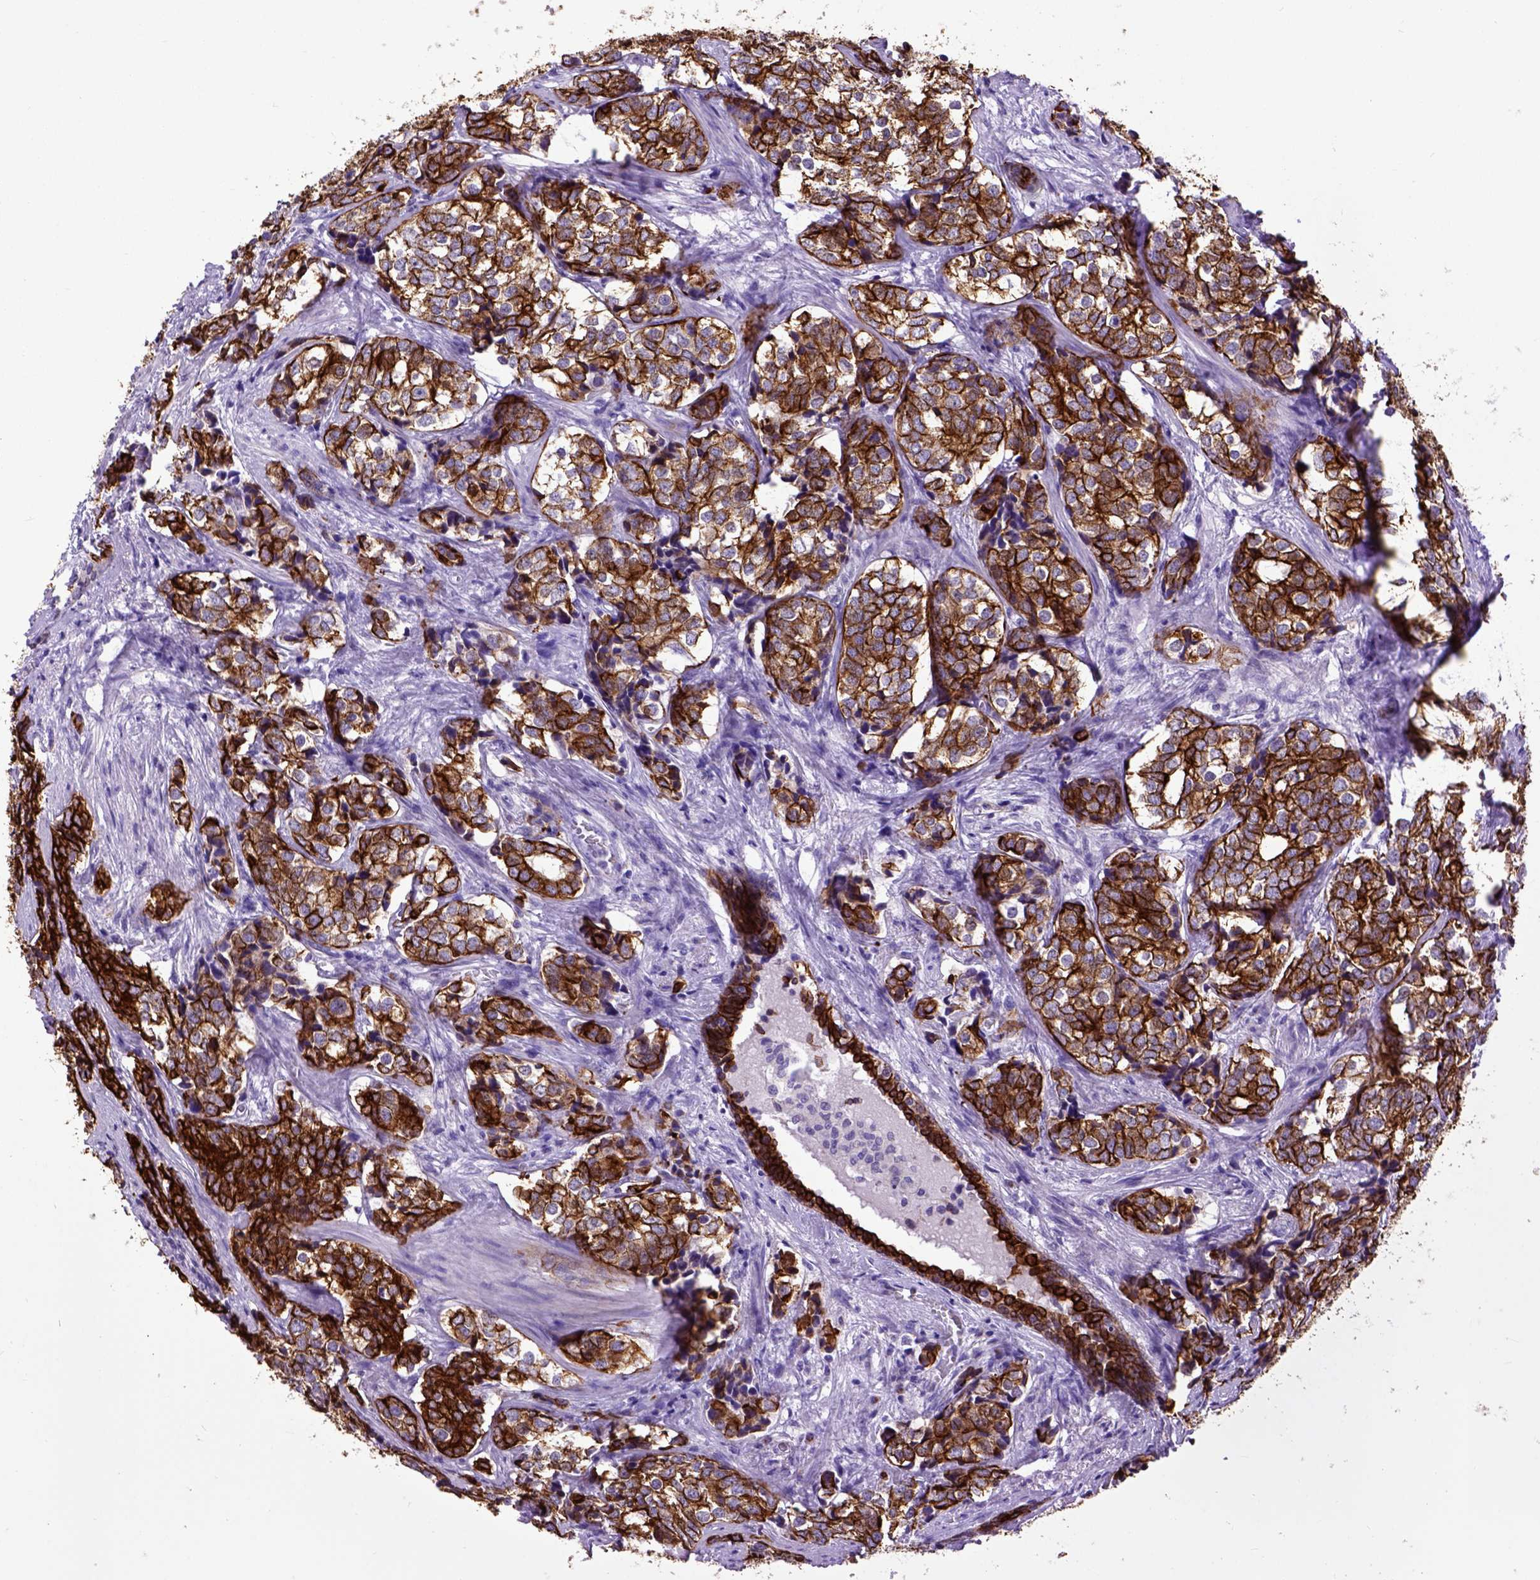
{"staining": {"intensity": "strong", "quantity": ">75%", "location": "cytoplasmic/membranous"}, "tissue": "prostate cancer", "cell_type": "Tumor cells", "image_type": "cancer", "snomed": [{"axis": "morphology", "description": "Adenocarcinoma, NOS"}, {"axis": "topography", "description": "Prostate and seminal vesicle, NOS"}], "caption": "A high-resolution histopathology image shows IHC staining of prostate adenocarcinoma, which displays strong cytoplasmic/membranous staining in about >75% of tumor cells.", "gene": "RAB25", "patient": {"sex": "male", "age": 63}}